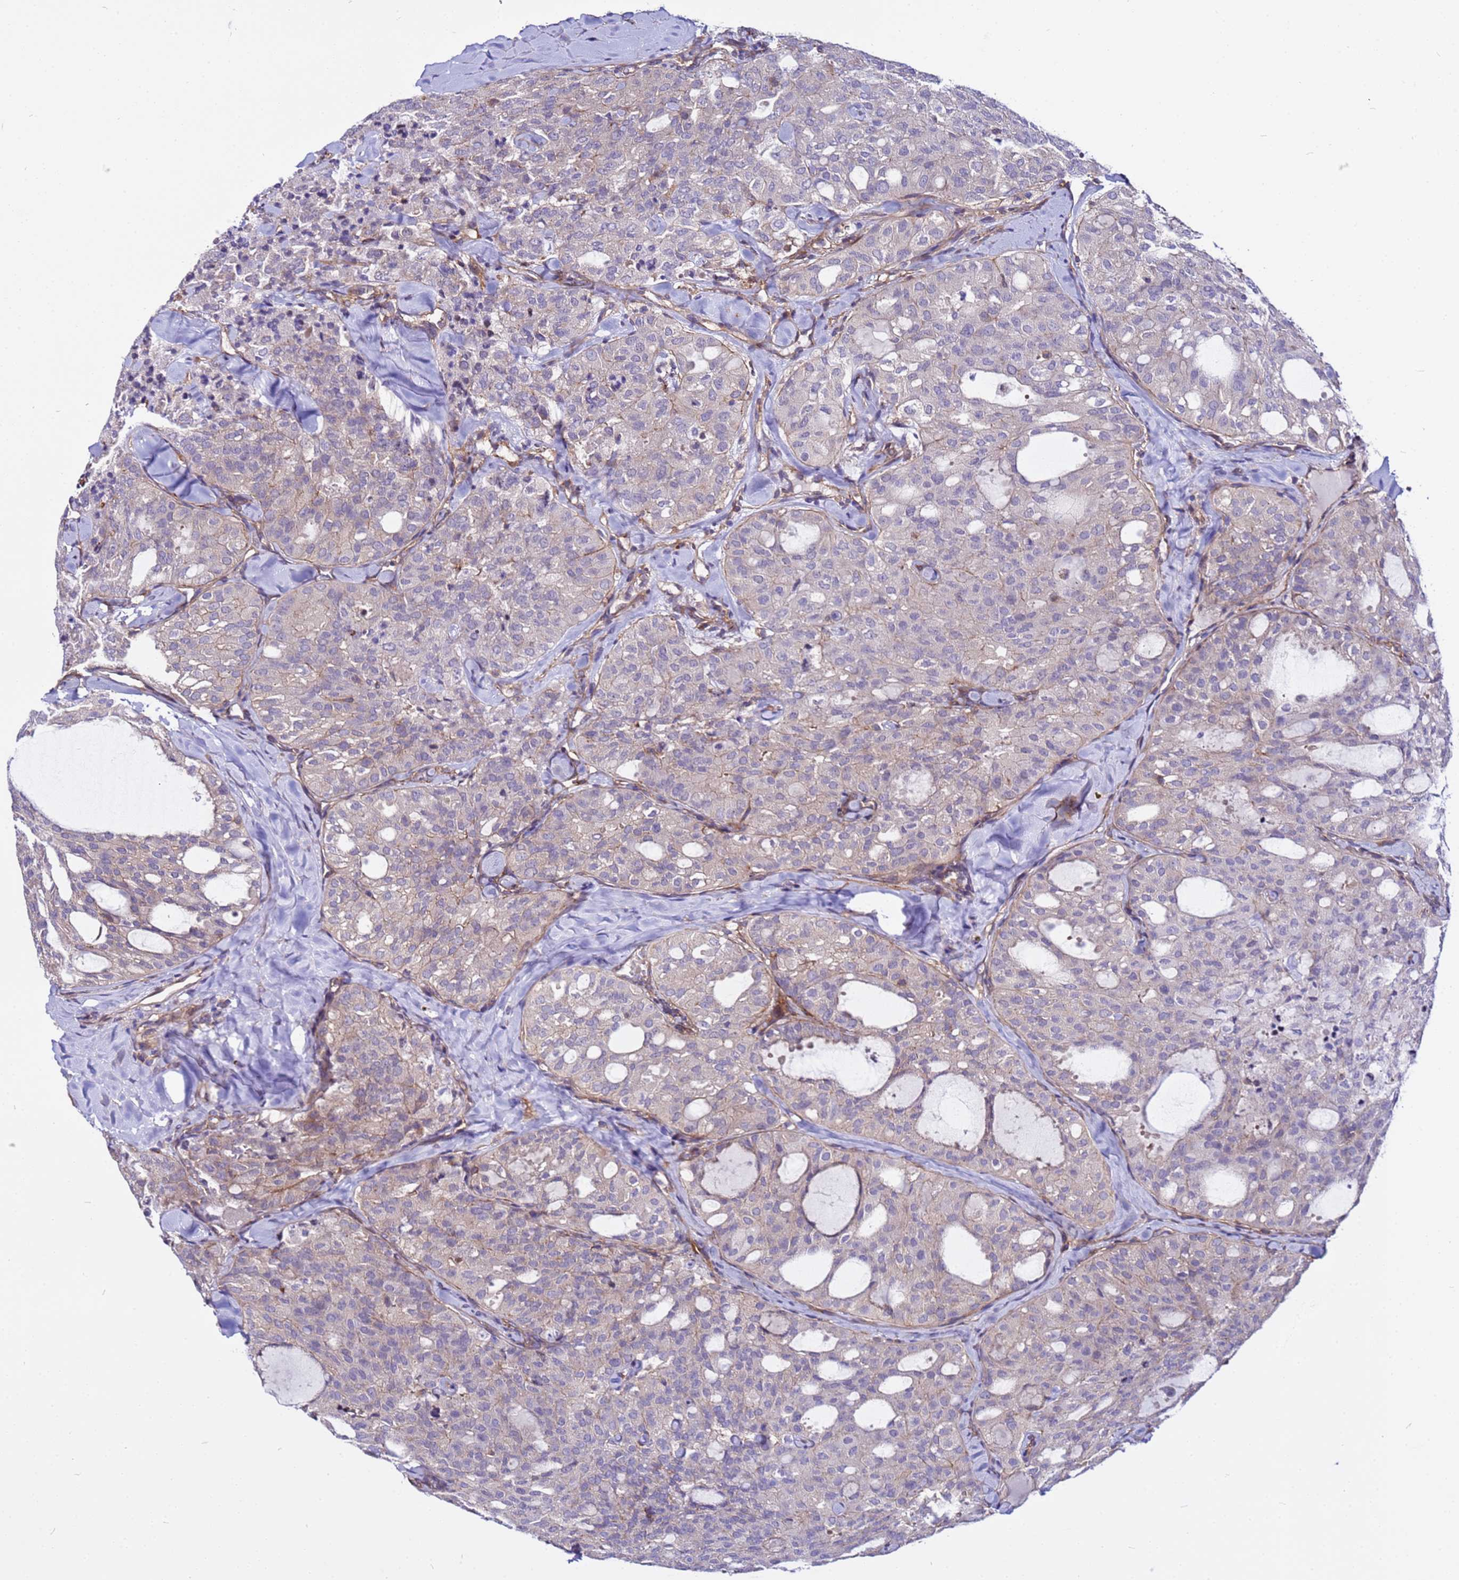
{"staining": {"intensity": "negative", "quantity": "none", "location": "none"}, "tissue": "thyroid cancer", "cell_type": "Tumor cells", "image_type": "cancer", "snomed": [{"axis": "morphology", "description": "Follicular adenoma carcinoma, NOS"}, {"axis": "topography", "description": "Thyroid gland"}], "caption": "A histopathology image of follicular adenoma carcinoma (thyroid) stained for a protein demonstrates no brown staining in tumor cells. Brightfield microscopy of immunohistochemistry (IHC) stained with DAB (brown) and hematoxylin (blue), captured at high magnification.", "gene": "STK38", "patient": {"sex": "male", "age": 75}}